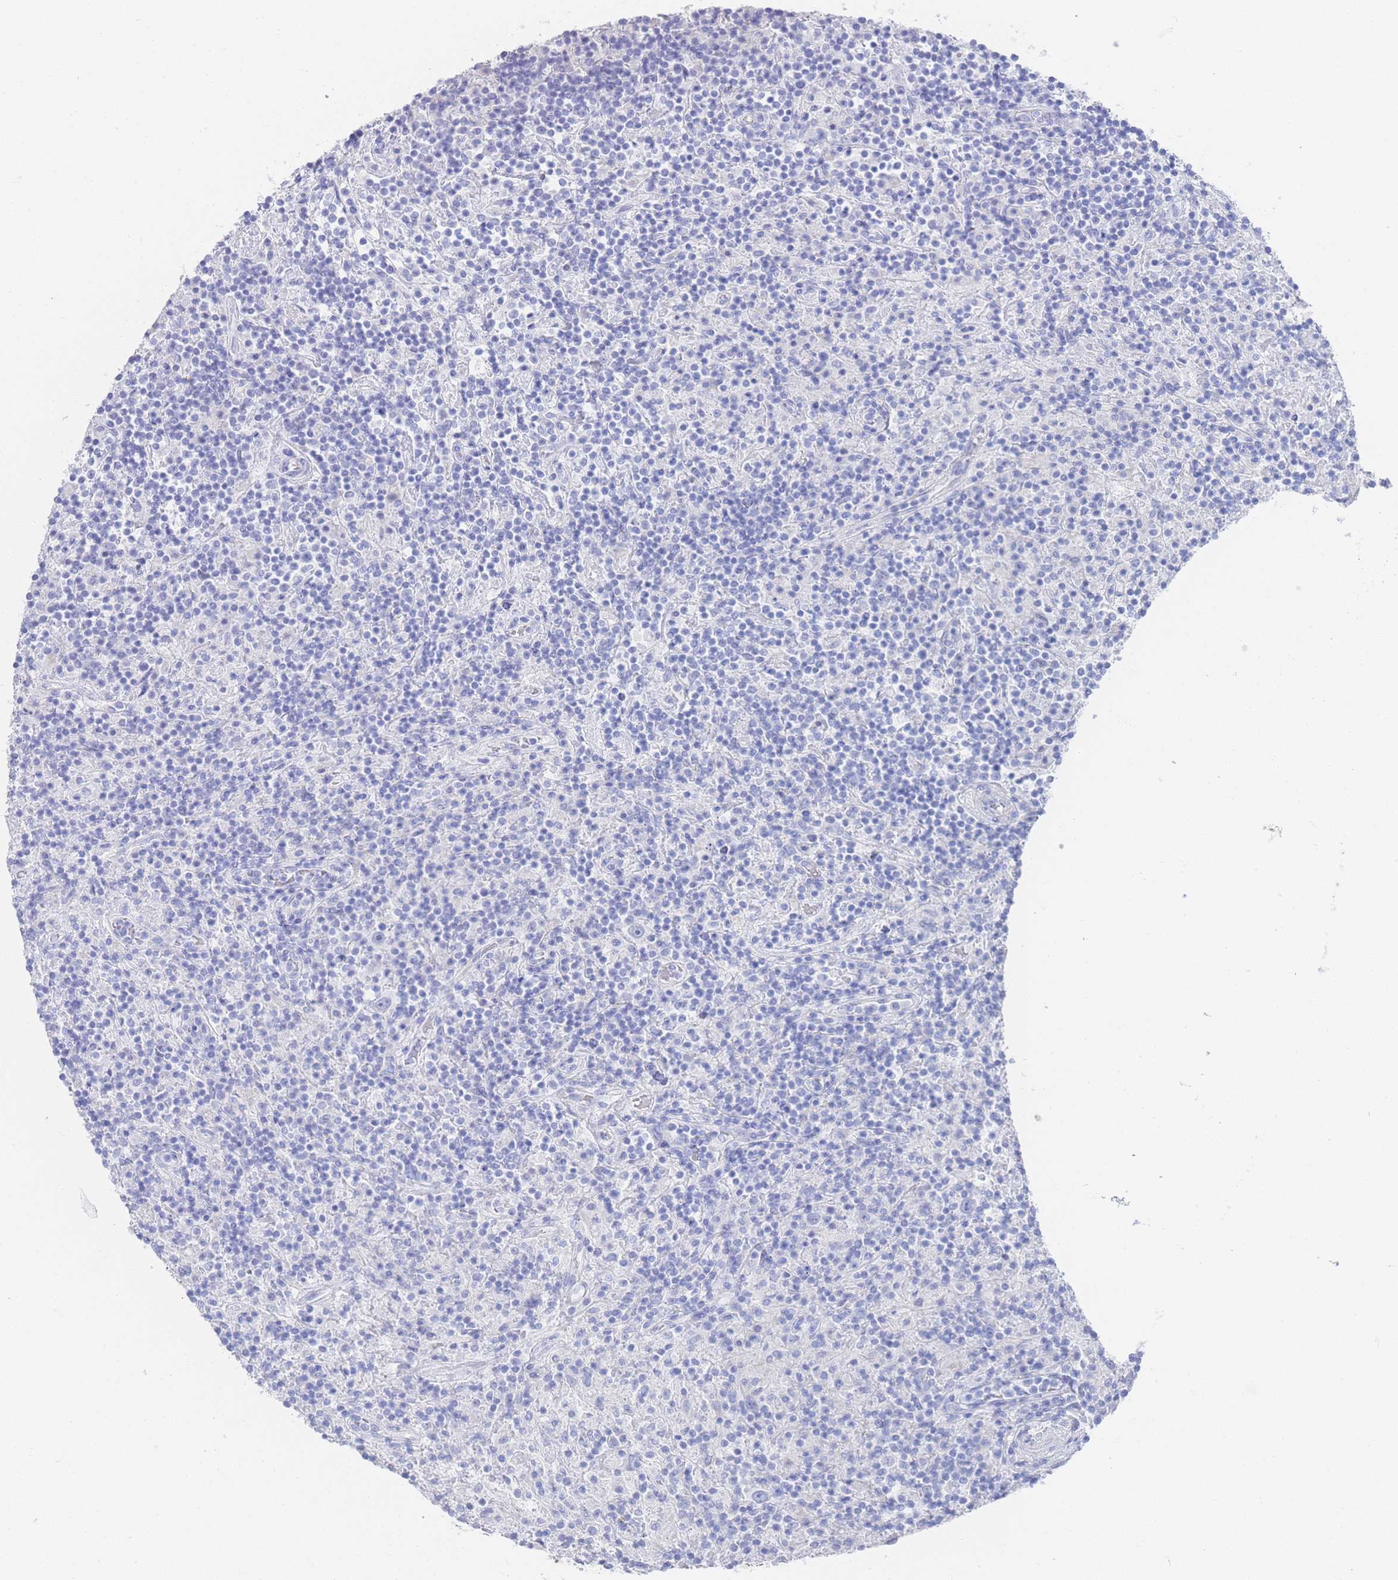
{"staining": {"intensity": "negative", "quantity": "none", "location": "none"}, "tissue": "lymphoma", "cell_type": "Tumor cells", "image_type": "cancer", "snomed": [{"axis": "morphology", "description": "Hodgkin's disease, NOS"}, {"axis": "topography", "description": "Lymph node"}], "caption": "The IHC histopathology image has no significant staining in tumor cells of Hodgkin's disease tissue.", "gene": "LRRC37A", "patient": {"sex": "male", "age": 70}}